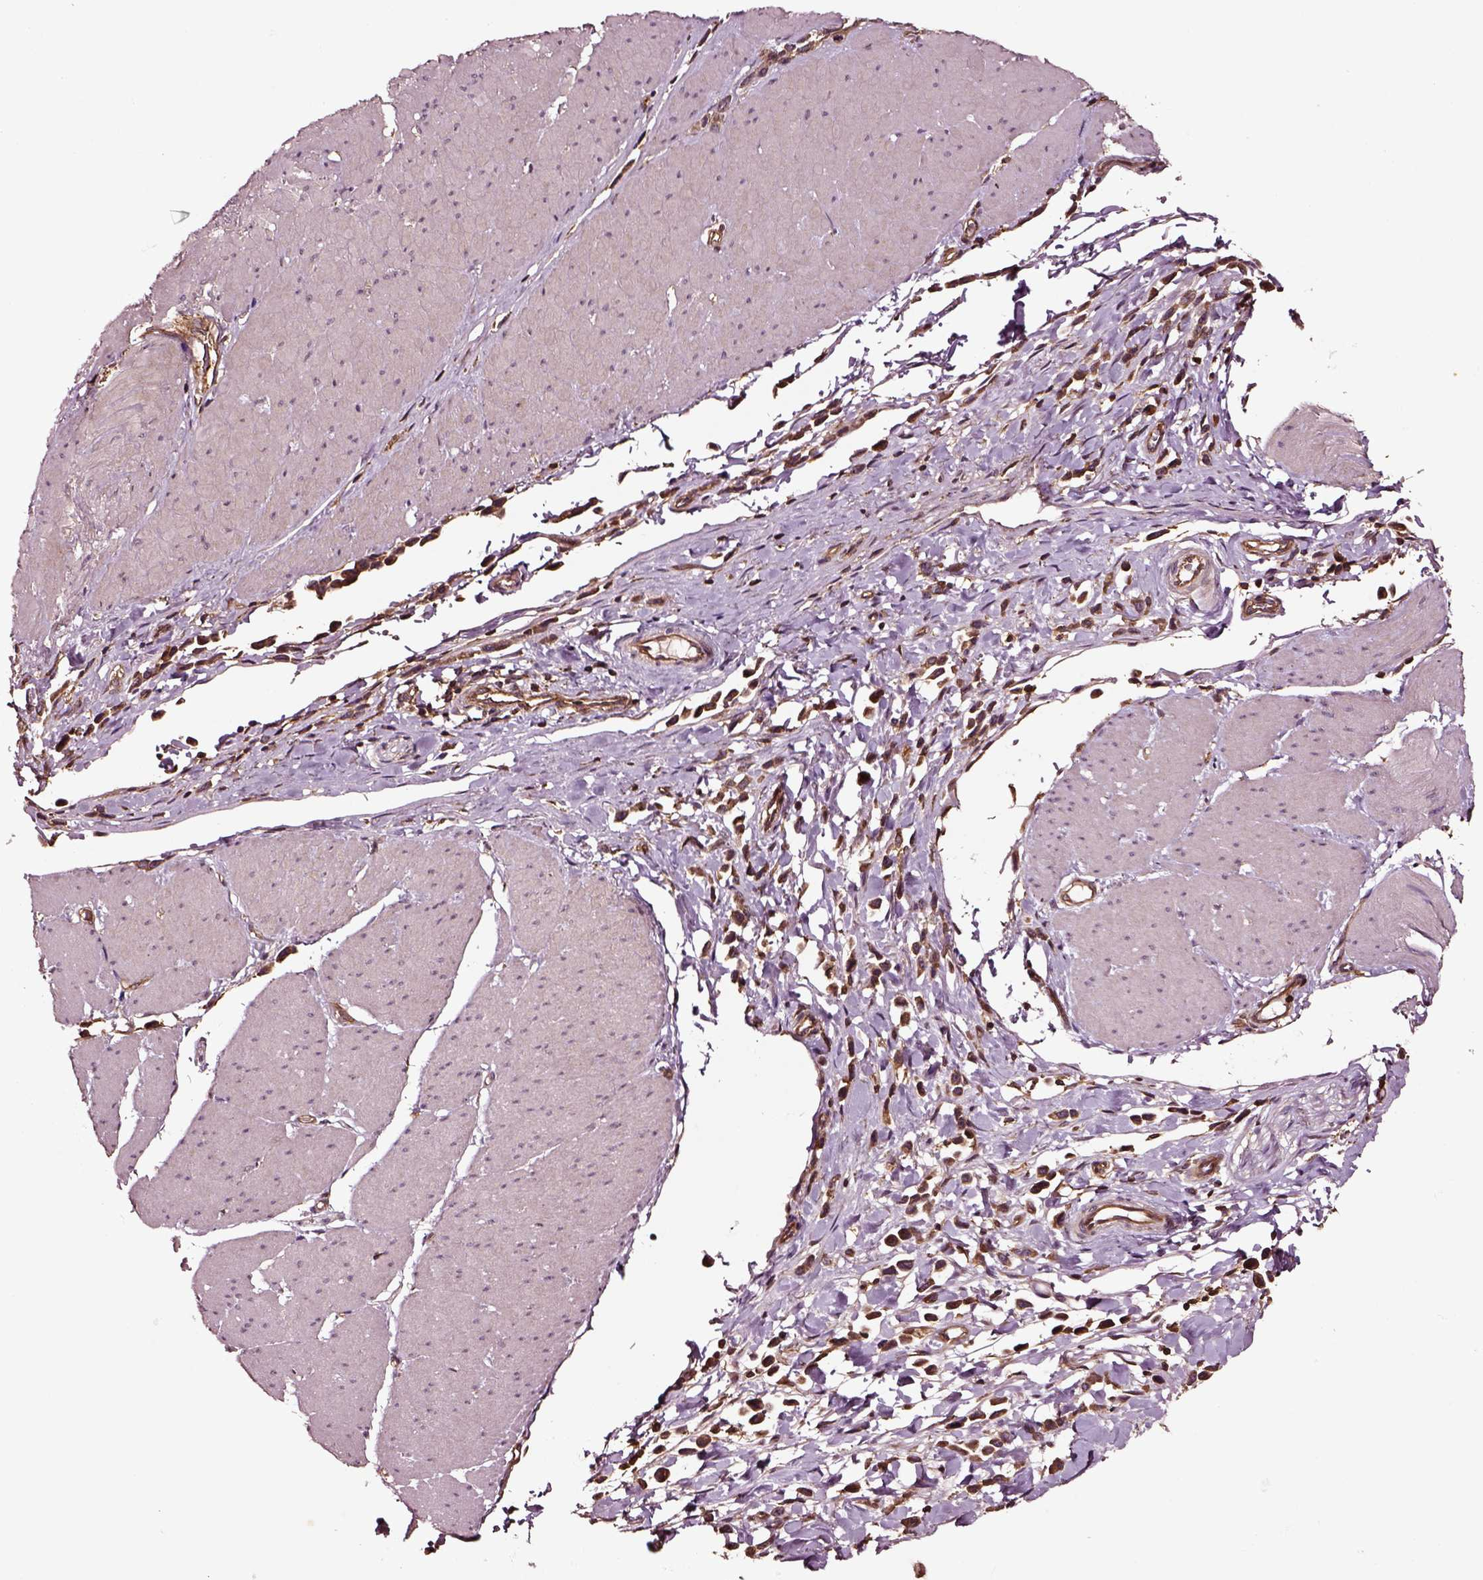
{"staining": {"intensity": "moderate", "quantity": ">75%", "location": "cytoplasmic/membranous"}, "tissue": "stomach cancer", "cell_type": "Tumor cells", "image_type": "cancer", "snomed": [{"axis": "morphology", "description": "Adenocarcinoma, NOS"}, {"axis": "topography", "description": "Stomach"}], "caption": "A medium amount of moderate cytoplasmic/membranous positivity is appreciated in about >75% of tumor cells in adenocarcinoma (stomach) tissue.", "gene": "RASSF5", "patient": {"sex": "male", "age": 47}}